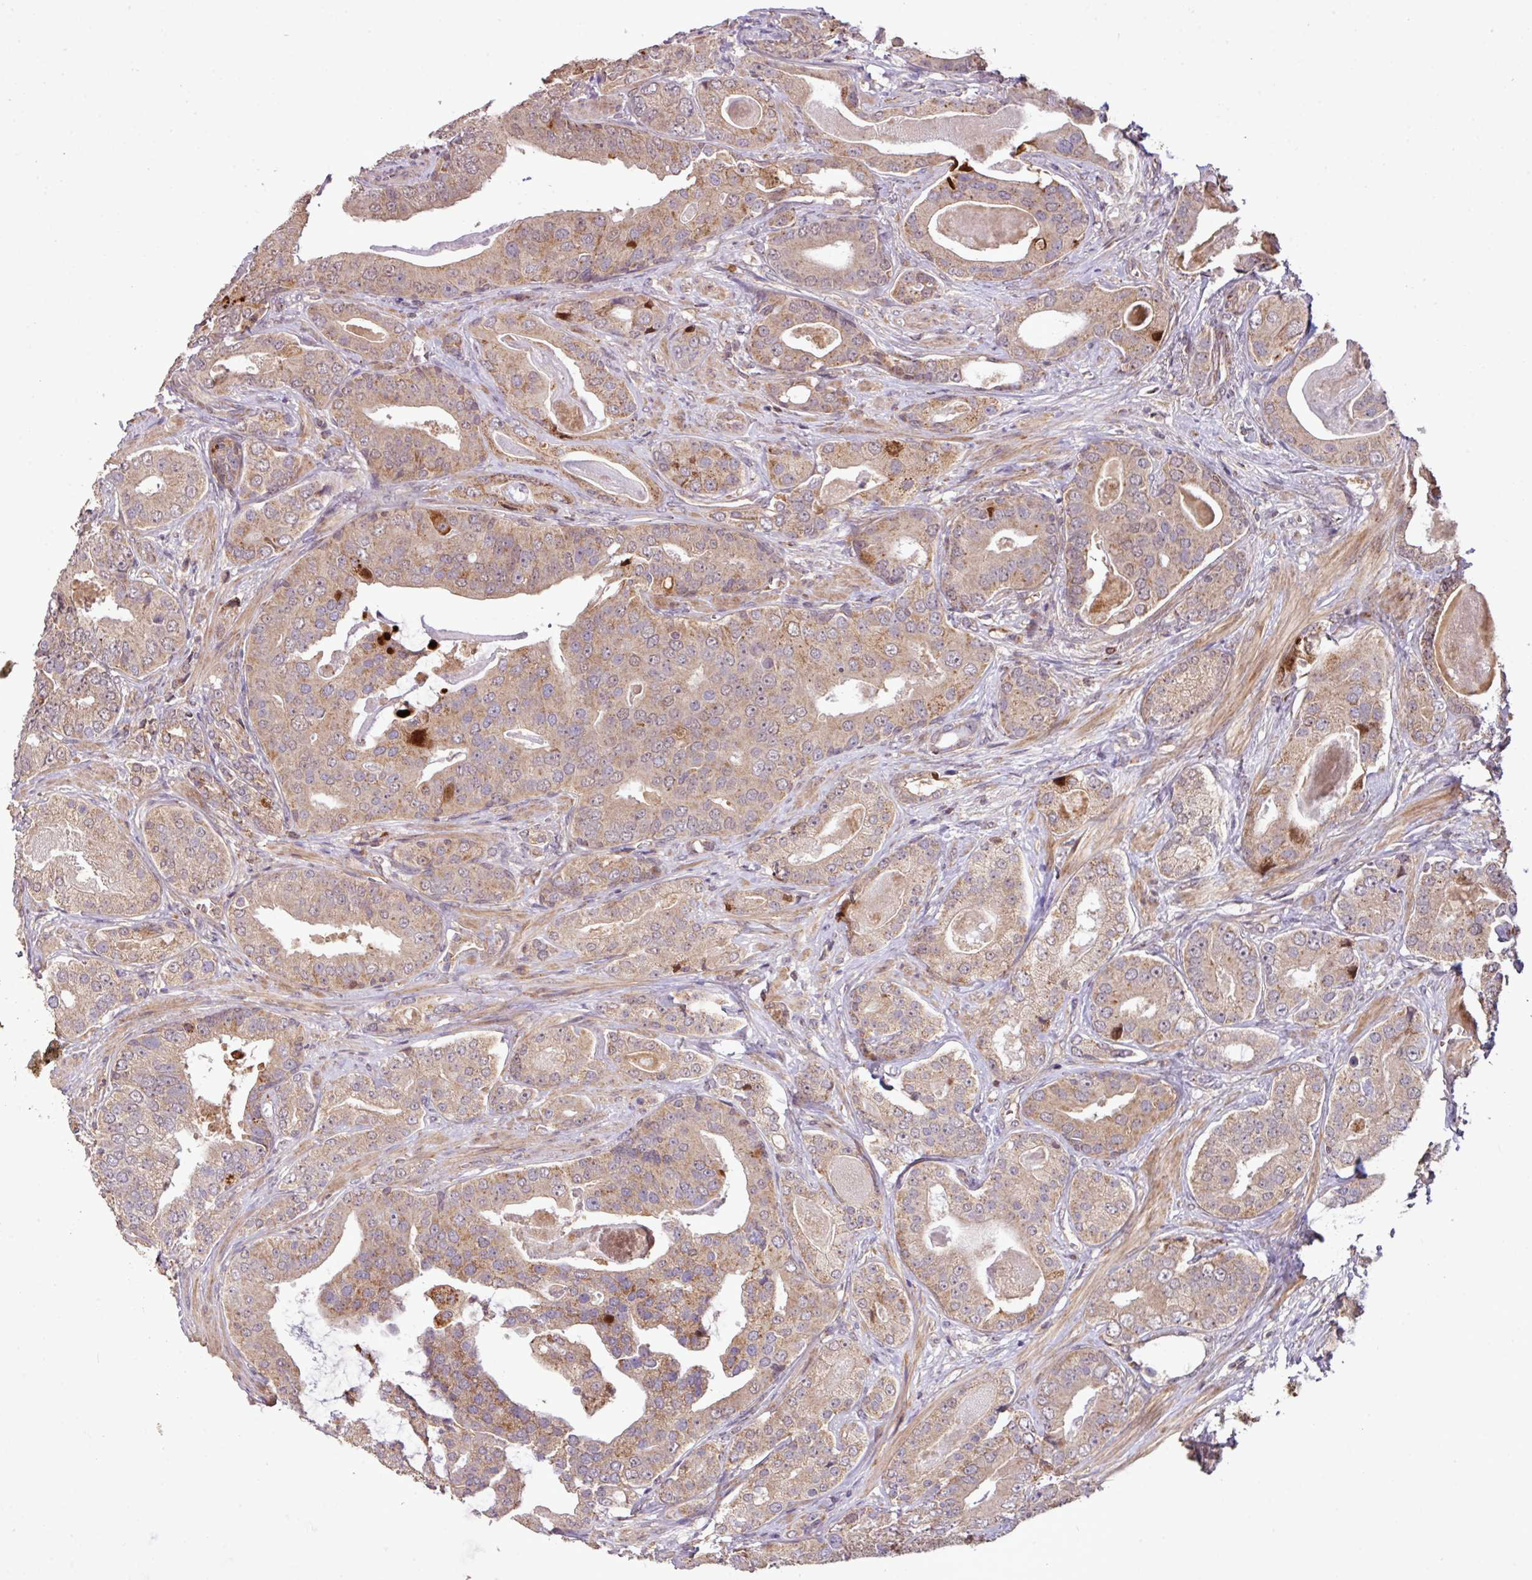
{"staining": {"intensity": "weak", "quantity": ">75%", "location": "cytoplasmic/membranous"}, "tissue": "prostate cancer", "cell_type": "Tumor cells", "image_type": "cancer", "snomed": [{"axis": "morphology", "description": "Adenocarcinoma, High grade"}, {"axis": "topography", "description": "Prostate"}], "caption": "Weak cytoplasmic/membranous protein expression is identified in about >75% of tumor cells in prostate cancer (high-grade adenocarcinoma).", "gene": "YPEL3", "patient": {"sex": "male", "age": 71}}